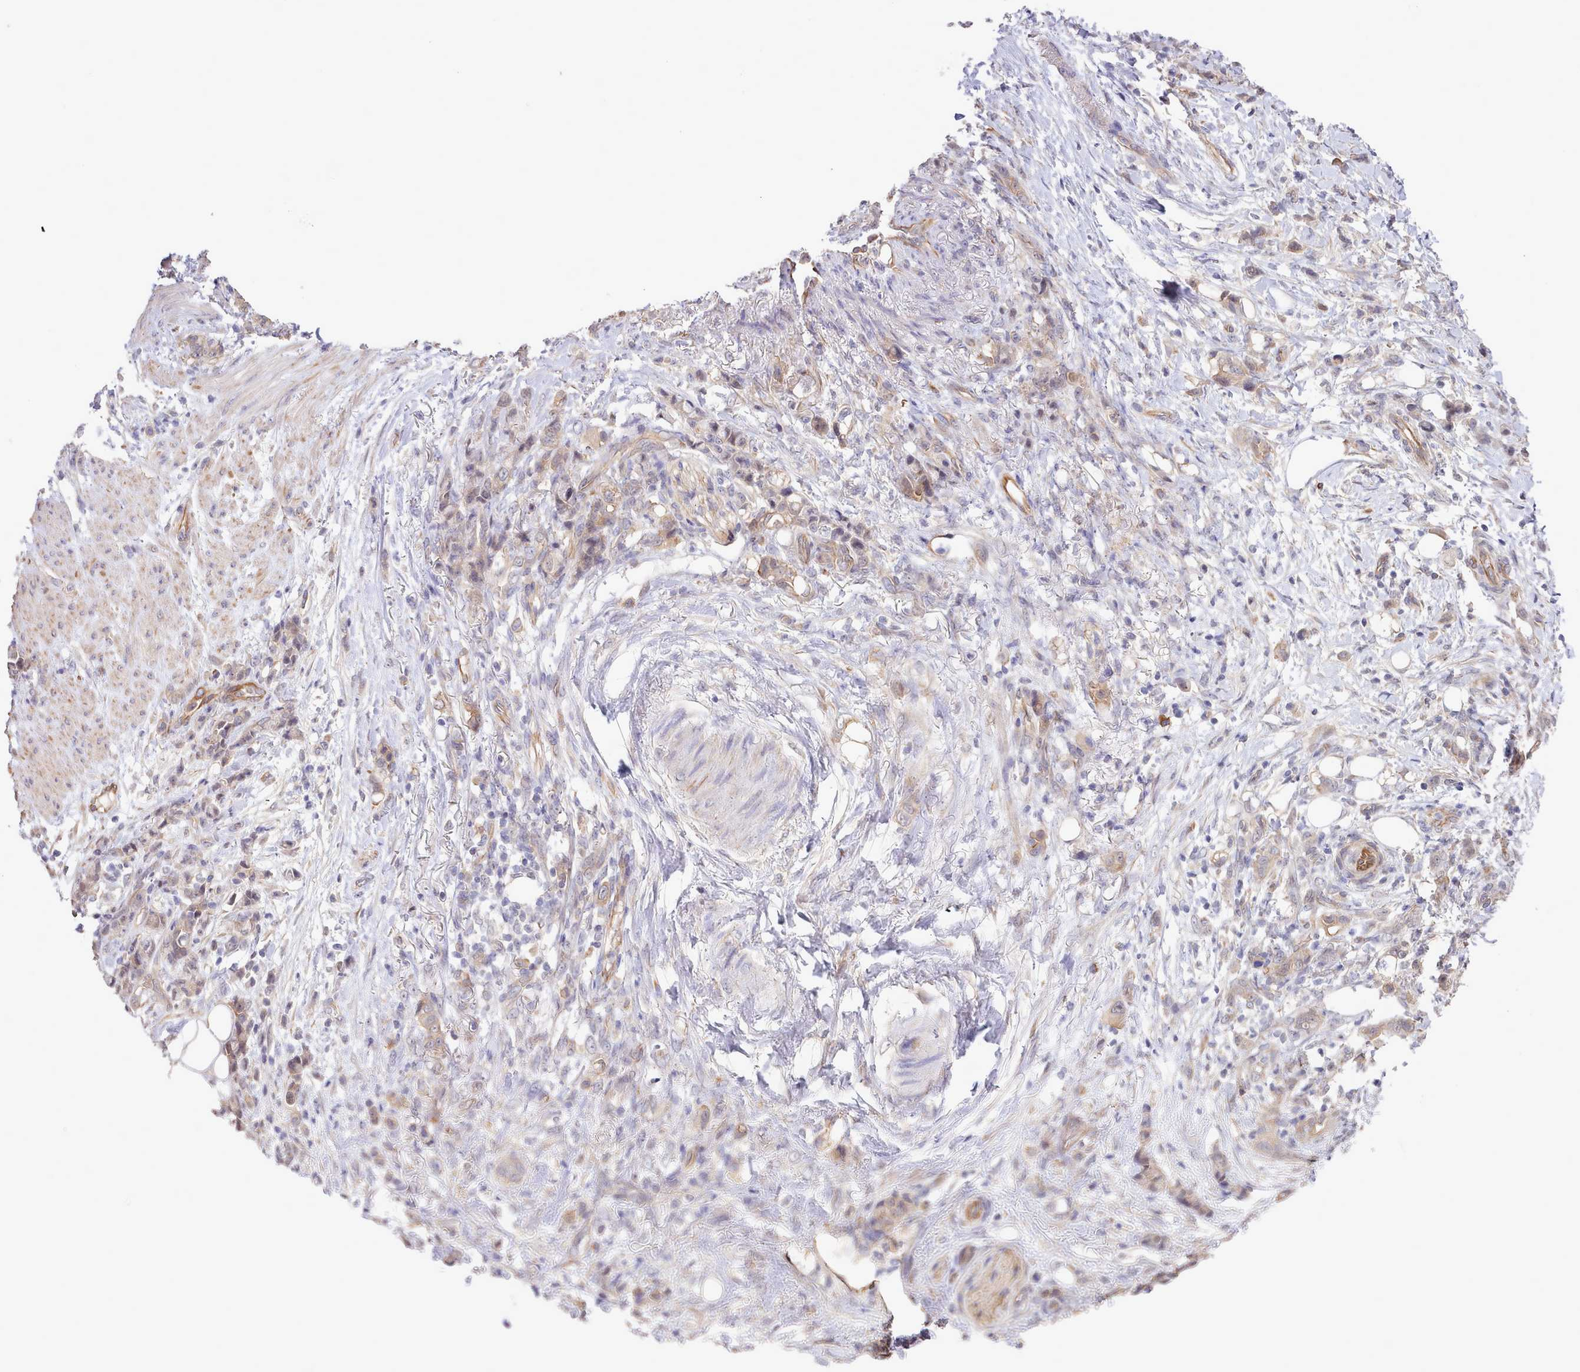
{"staining": {"intensity": "weak", "quantity": ">75%", "location": "cytoplasmic/membranous"}, "tissue": "stomach cancer", "cell_type": "Tumor cells", "image_type": "cancer", "snomed": [{"axis": "morphology", "description": "Normal tissue, NOS"}, {"axis": "morphology", "description": "Adenocarcinoma, NOS"}, {"axis": "topography", "description": "Stomach"}], "caption": "The histopathology image exhibits staining of adenocarcinoma (stomach), revealing weak cytoplasmic/membranous protein expression (brown color) within tumor cells.", "gene": "ZC3H13", "patient": {"sex": "female", "age": 79}}